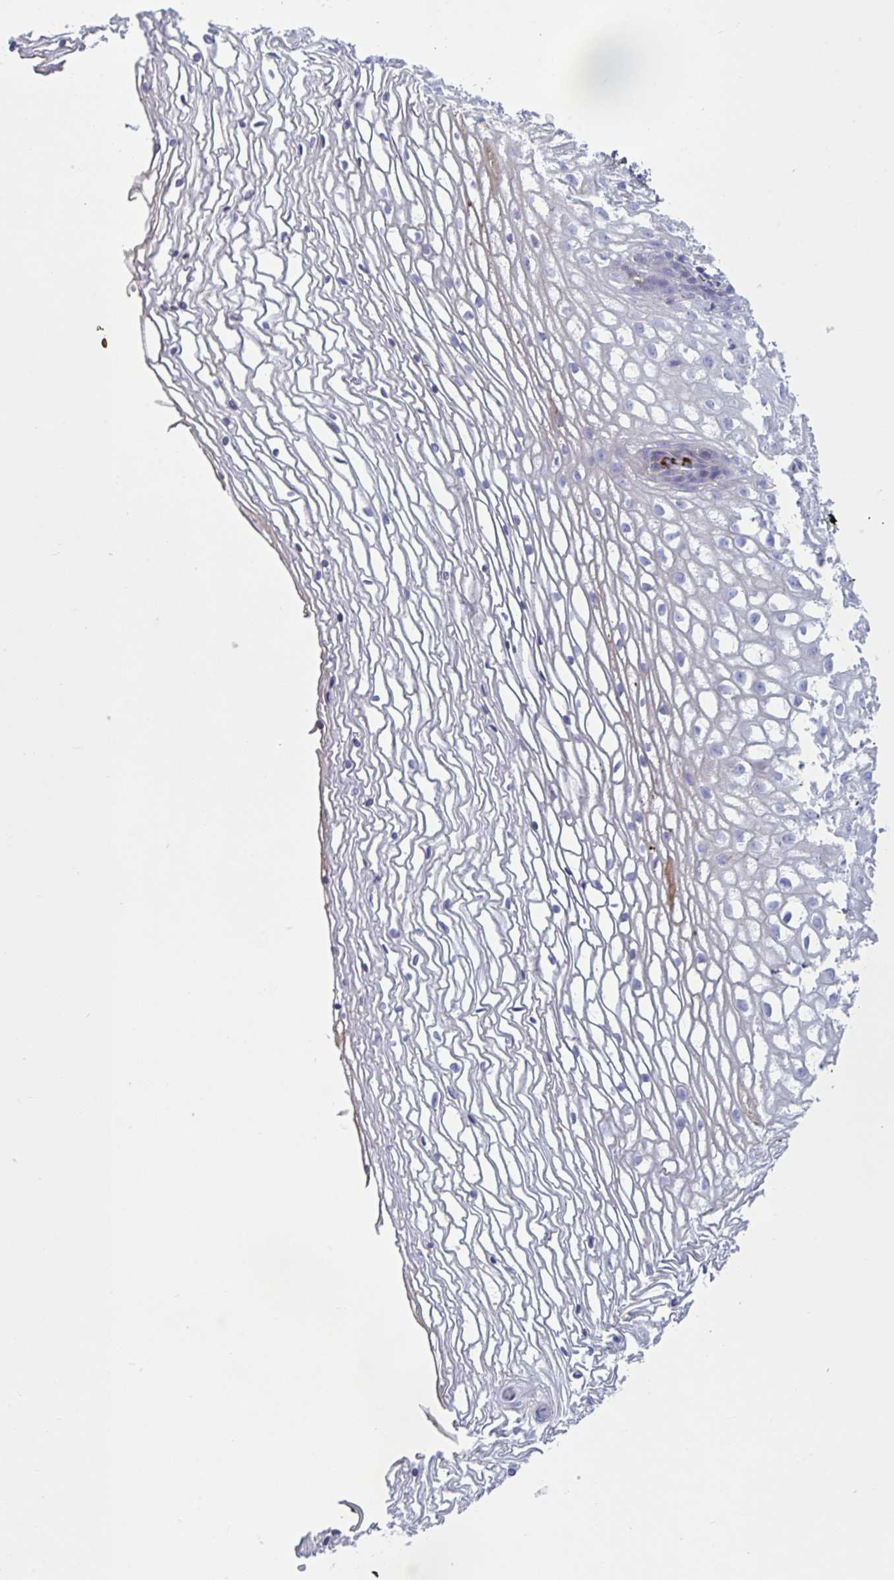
{"staining": {"intensity": "weak", "quantity": "<25%", "location": "cytoplasmic/membranous"}, "tissue": "cervix", "cell_type": "Glandular cells", "image_type": "normal", "snomed": [{"axis": "morphology", "description": "Normal tissue, NOS"}, {"axis": "topography", "description": "Cervix"}], "caption": "This is an immunohistochemistry (IHC) photomicrograph of benign human cervix. There is no positivity in glandular cells.", "gene": "IL1R1", "patient": {"sex": "female", "age": 36}}